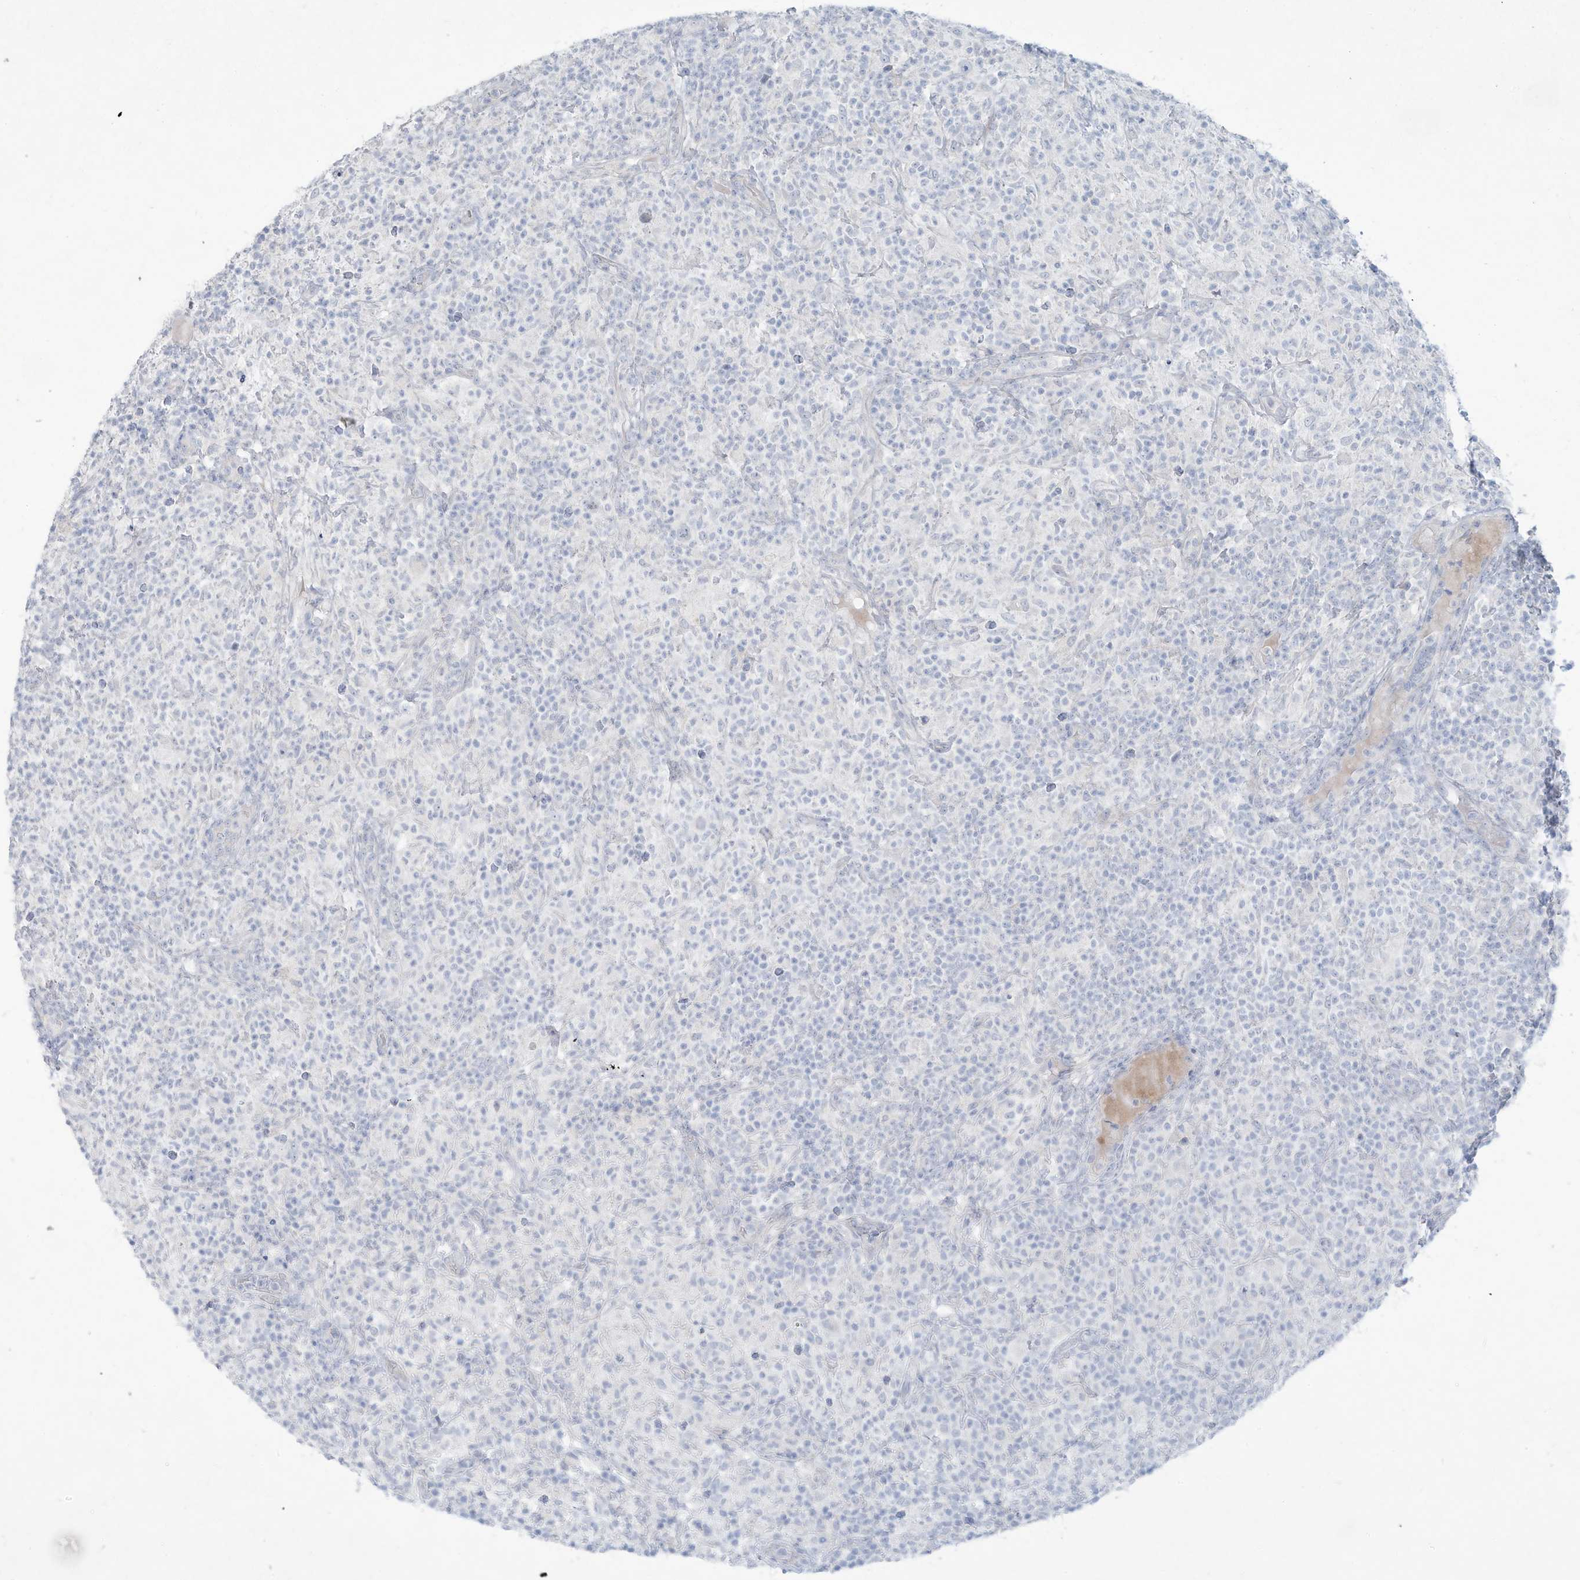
{"staining": {"intensity": "negative", "quantity": "none", "location": "none"}, "tissue": "lymphoma", "cell_type": "Tumor cells", "image_type": "cancer", "snomed": [{"axis": "morphology", "description": "Hodgkin's disease, NOS"}, {"axis": "topography", "description": "Lymph node"}], "caption": "The histopathology image displays no significant positivity in tumor cells of Hodgkin's disease.", "gene": "PAX6", "patient": {"sex": "male", "age": 70}}